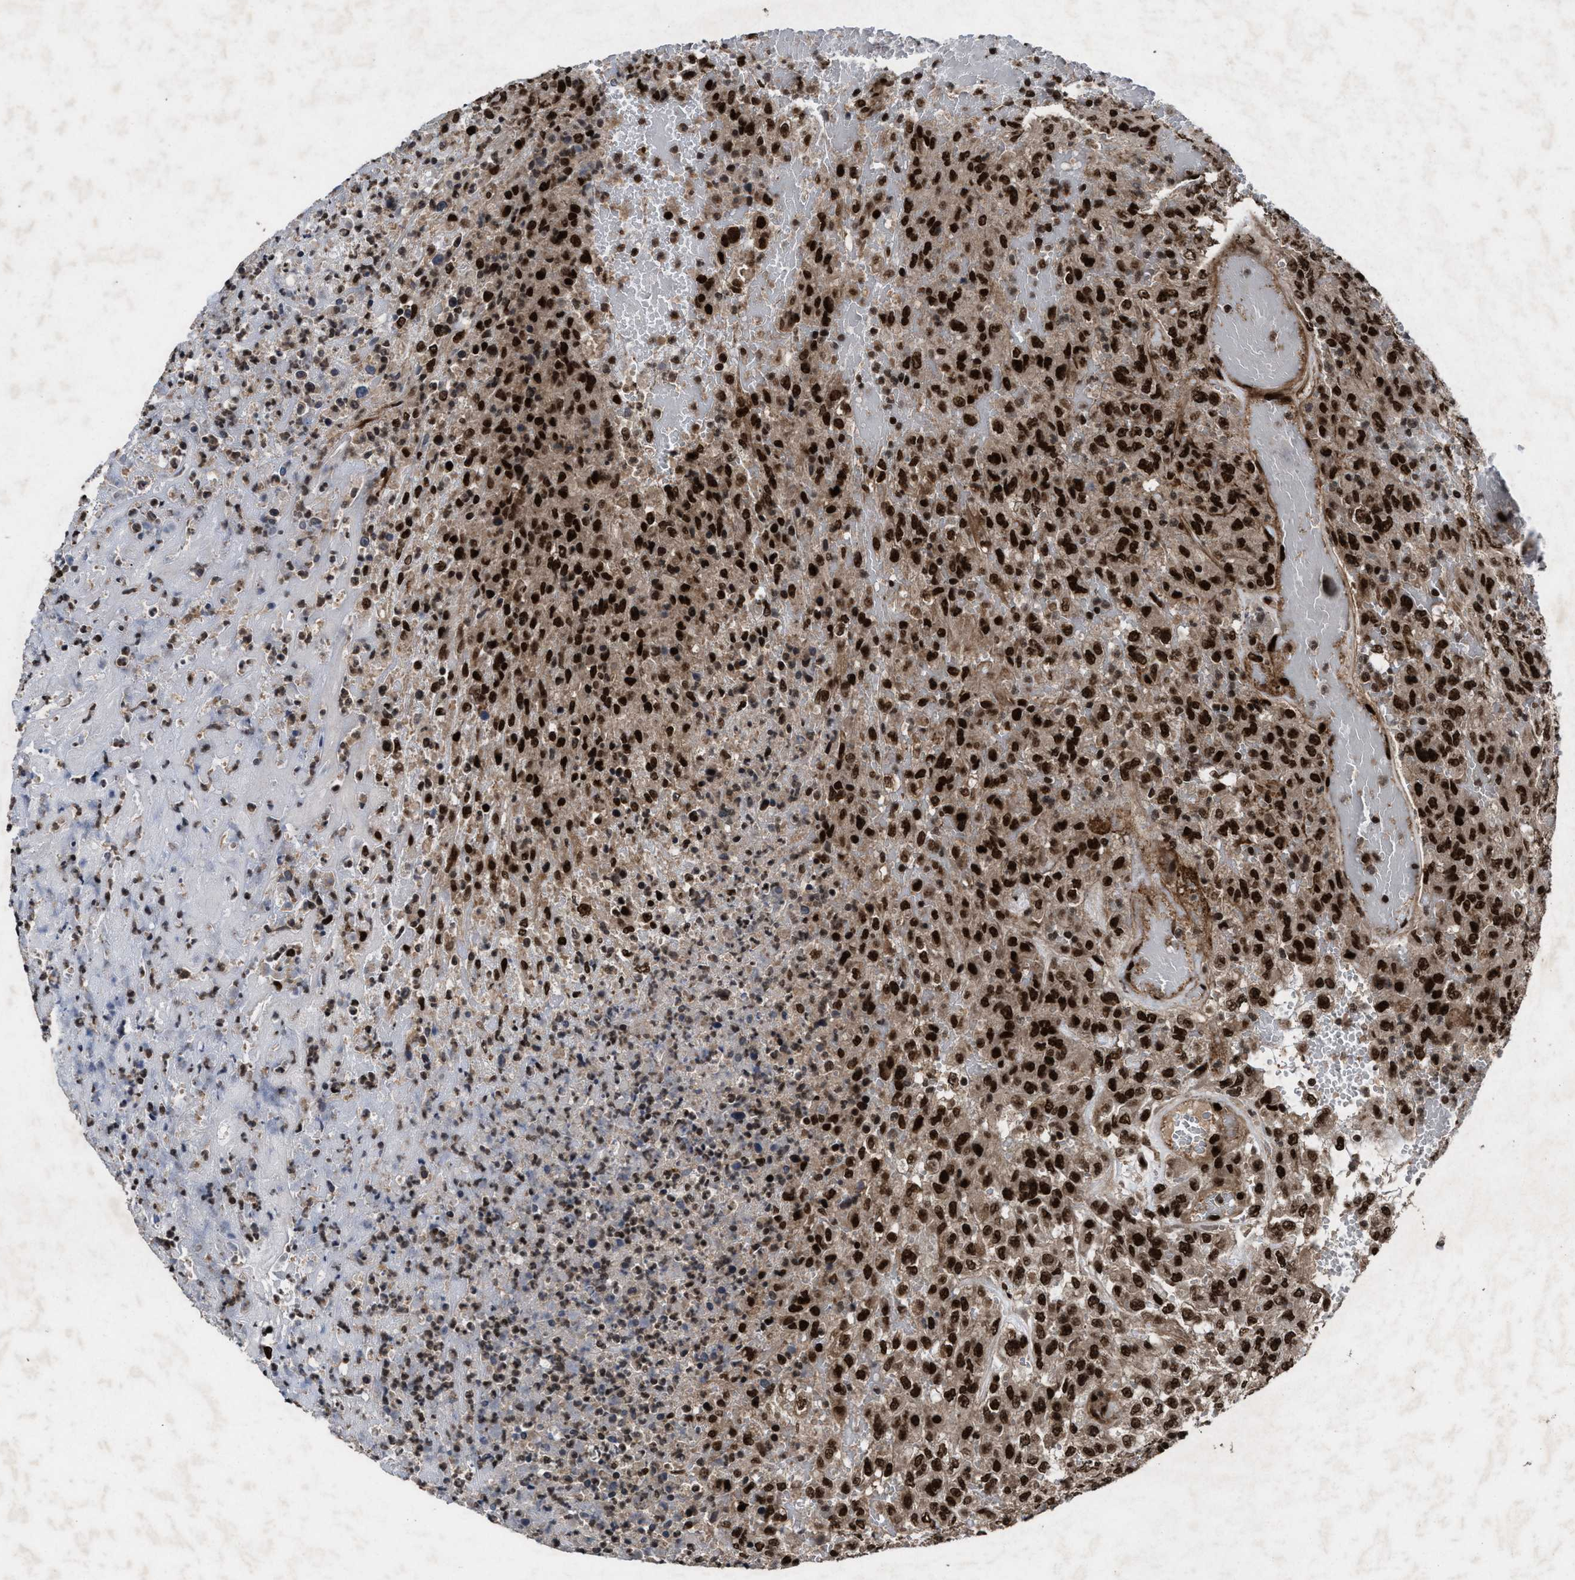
{"staining": {"intensity": "strong", "quantity": ">75%", "location": "nuclear"}, "tissue": "urothelial cancer", "cell_type": "Tumor cells", "image_type": "cancer", "snomed": [{"axis": "morphology", "description": "Urothelial carcinoma, High grade"}, {"axis": "topography", "description": "Urinary bladder"}], "caption": "Immunohistochemical staining of urothelial cancer displays high levels of strong nuclear staining in approximately >75% of tumor cells.", "gene": "WIZ", "patient": {"sex": "male", "age": 46}}